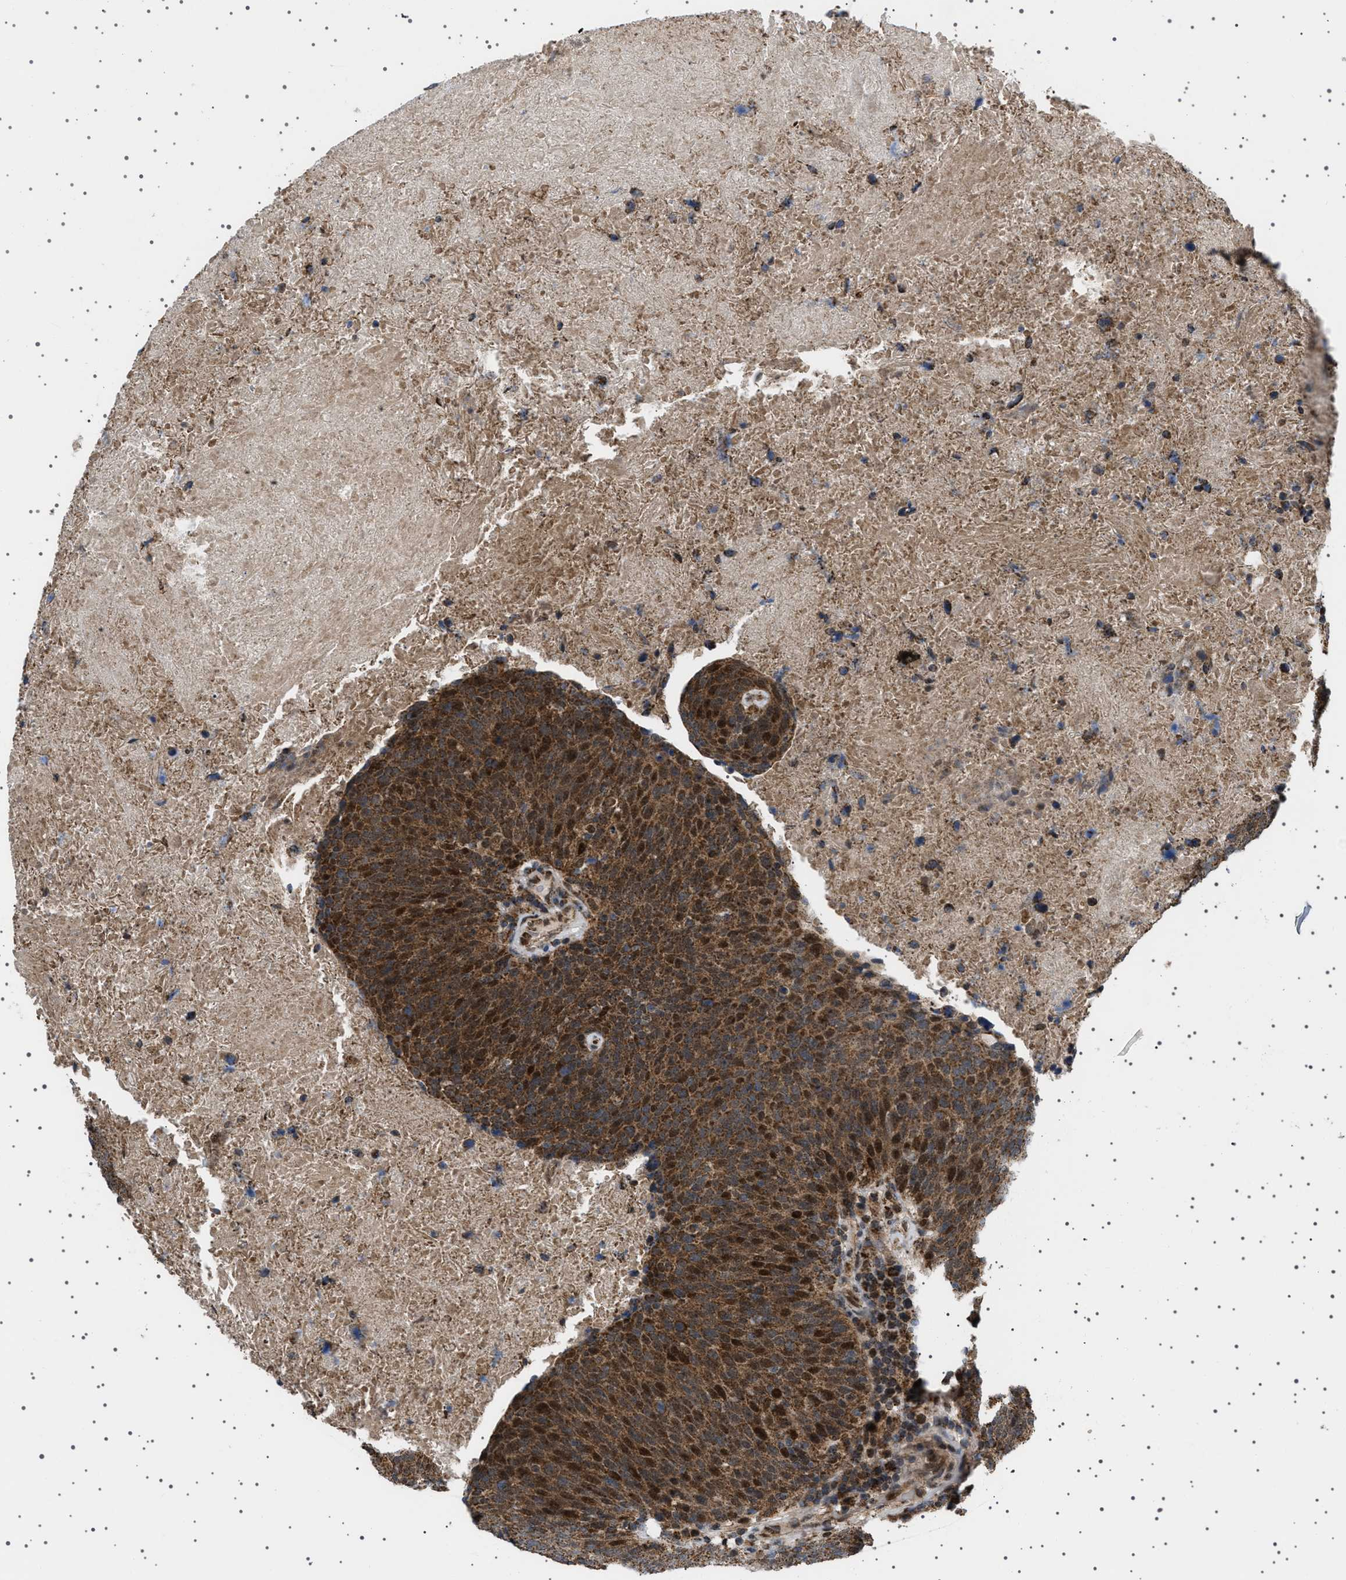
{"staining": {"intensity": "strong", "quantity": ">75%", "location": "cytoplasmic/membranous,nuclear"}, "tissue": "head and neck cancer", "cell_type": "Tumor cells", "image_type": "cancer", "snomed": [{"axis": "morphology", "description": "Squamous cell carcinoma, NOS"}, {"axis": "morphology", "description": "Squamous cell carcinoma, metastatic, NOS"}, {"axis": "topography", "description": "Lymph node"}, {"axis": "topography", "description": "Head-Neck"}], "caption": "Human head and neck metastatic squamous cell carcinoma stained with a protein marker demonstrates strong staining in tumor cells.", "gene": "MELK", "patient": {"sex": "male", "age": 62}}